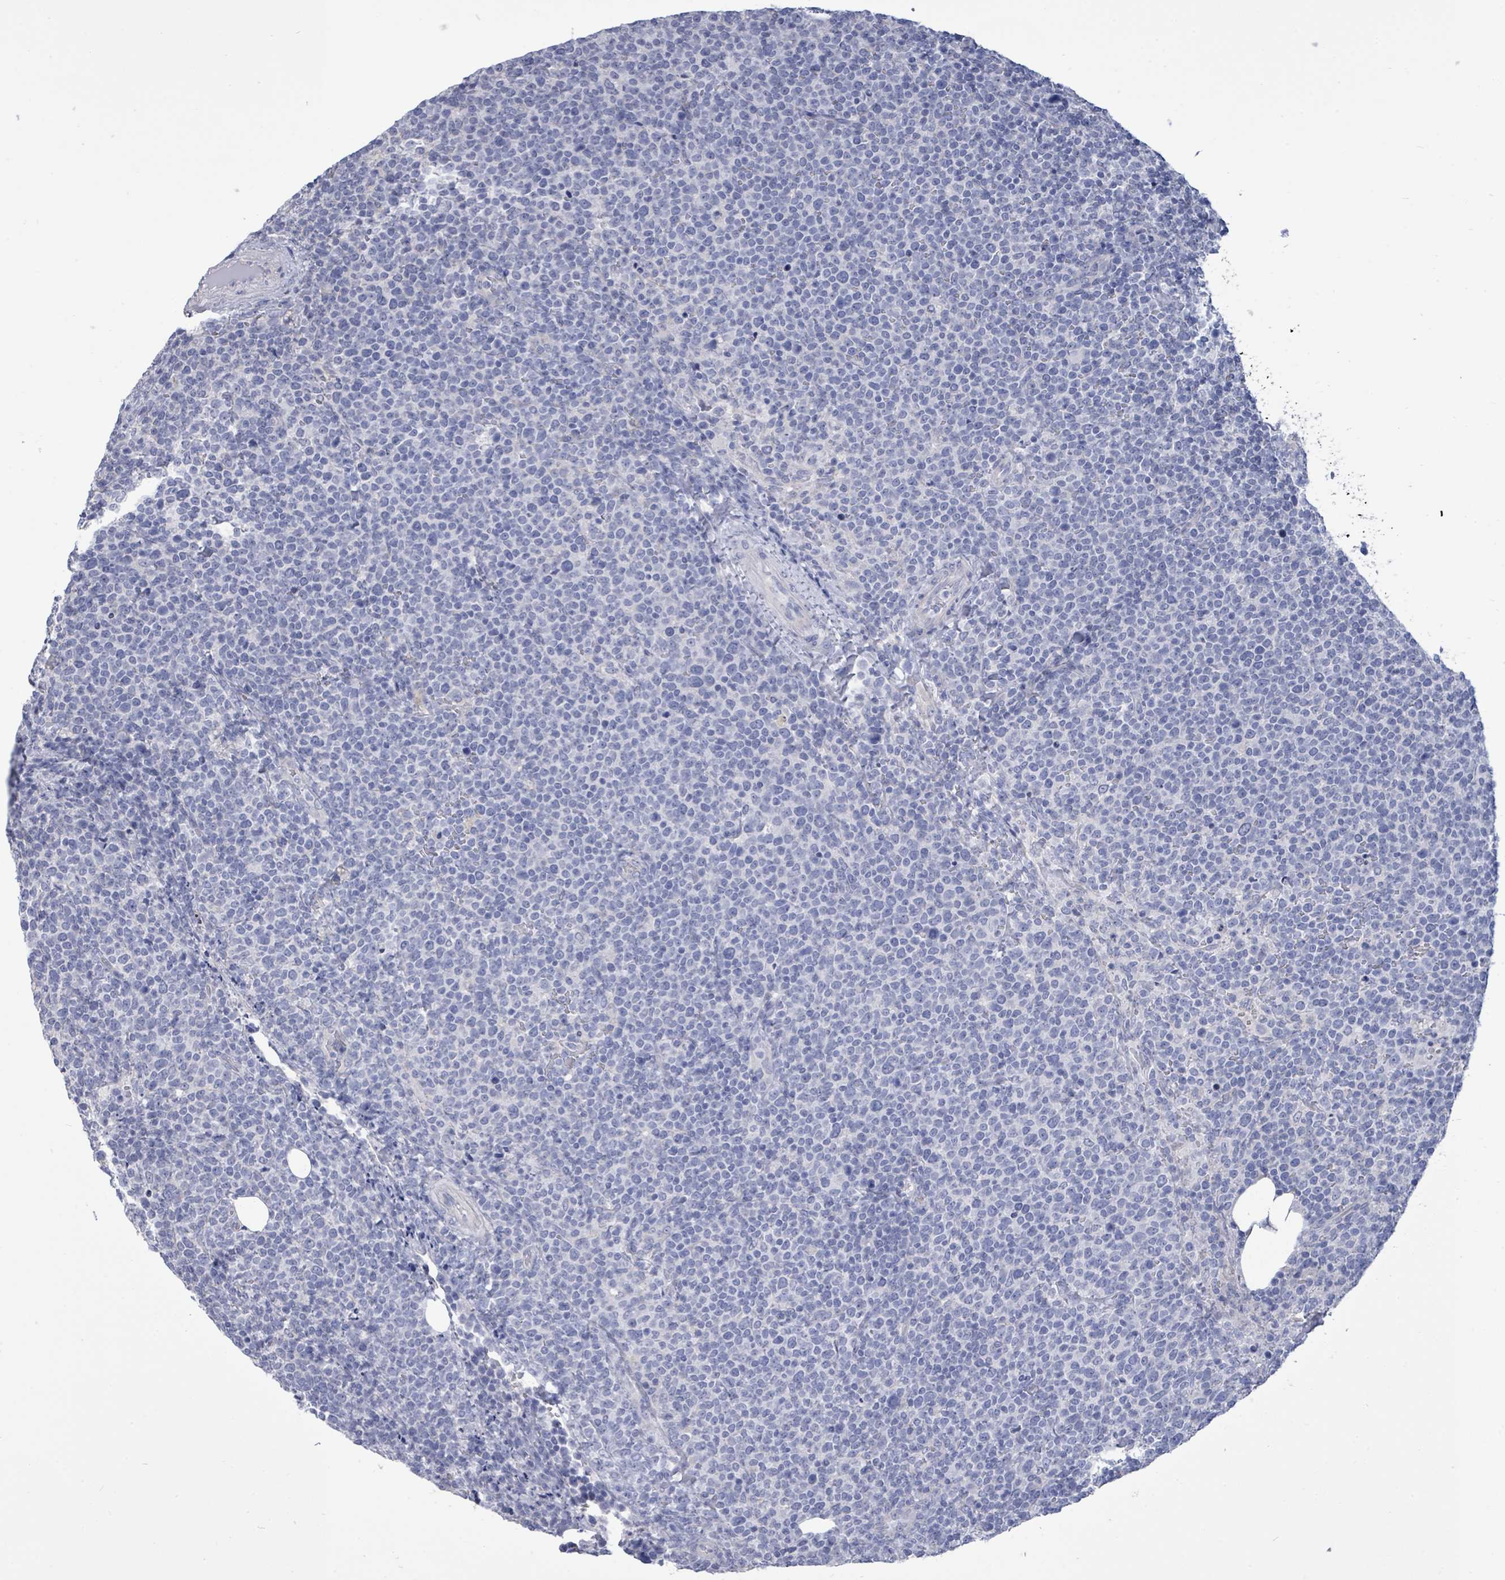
{"staining": {"intensity": "negative", "quantity": "none", "location": "none"}, "tissue": "lymphoma", "cell_type": "Tumor cells", "image_type": "cancer", "snomed": [{"axis": "morphology", "description": "Malignant lymphoma, non-Hodgkin's type, High grade"}, {"axis": "topography", "description": "Lymph node"}], "caption": "Photomicrograph shows no protein positivity in tumor cells of high-grade malignant lymphoma, non-Hodgkin's type tissue.", "gene": "CT45A5", "patient": {"sex": "male", "age": 61}}